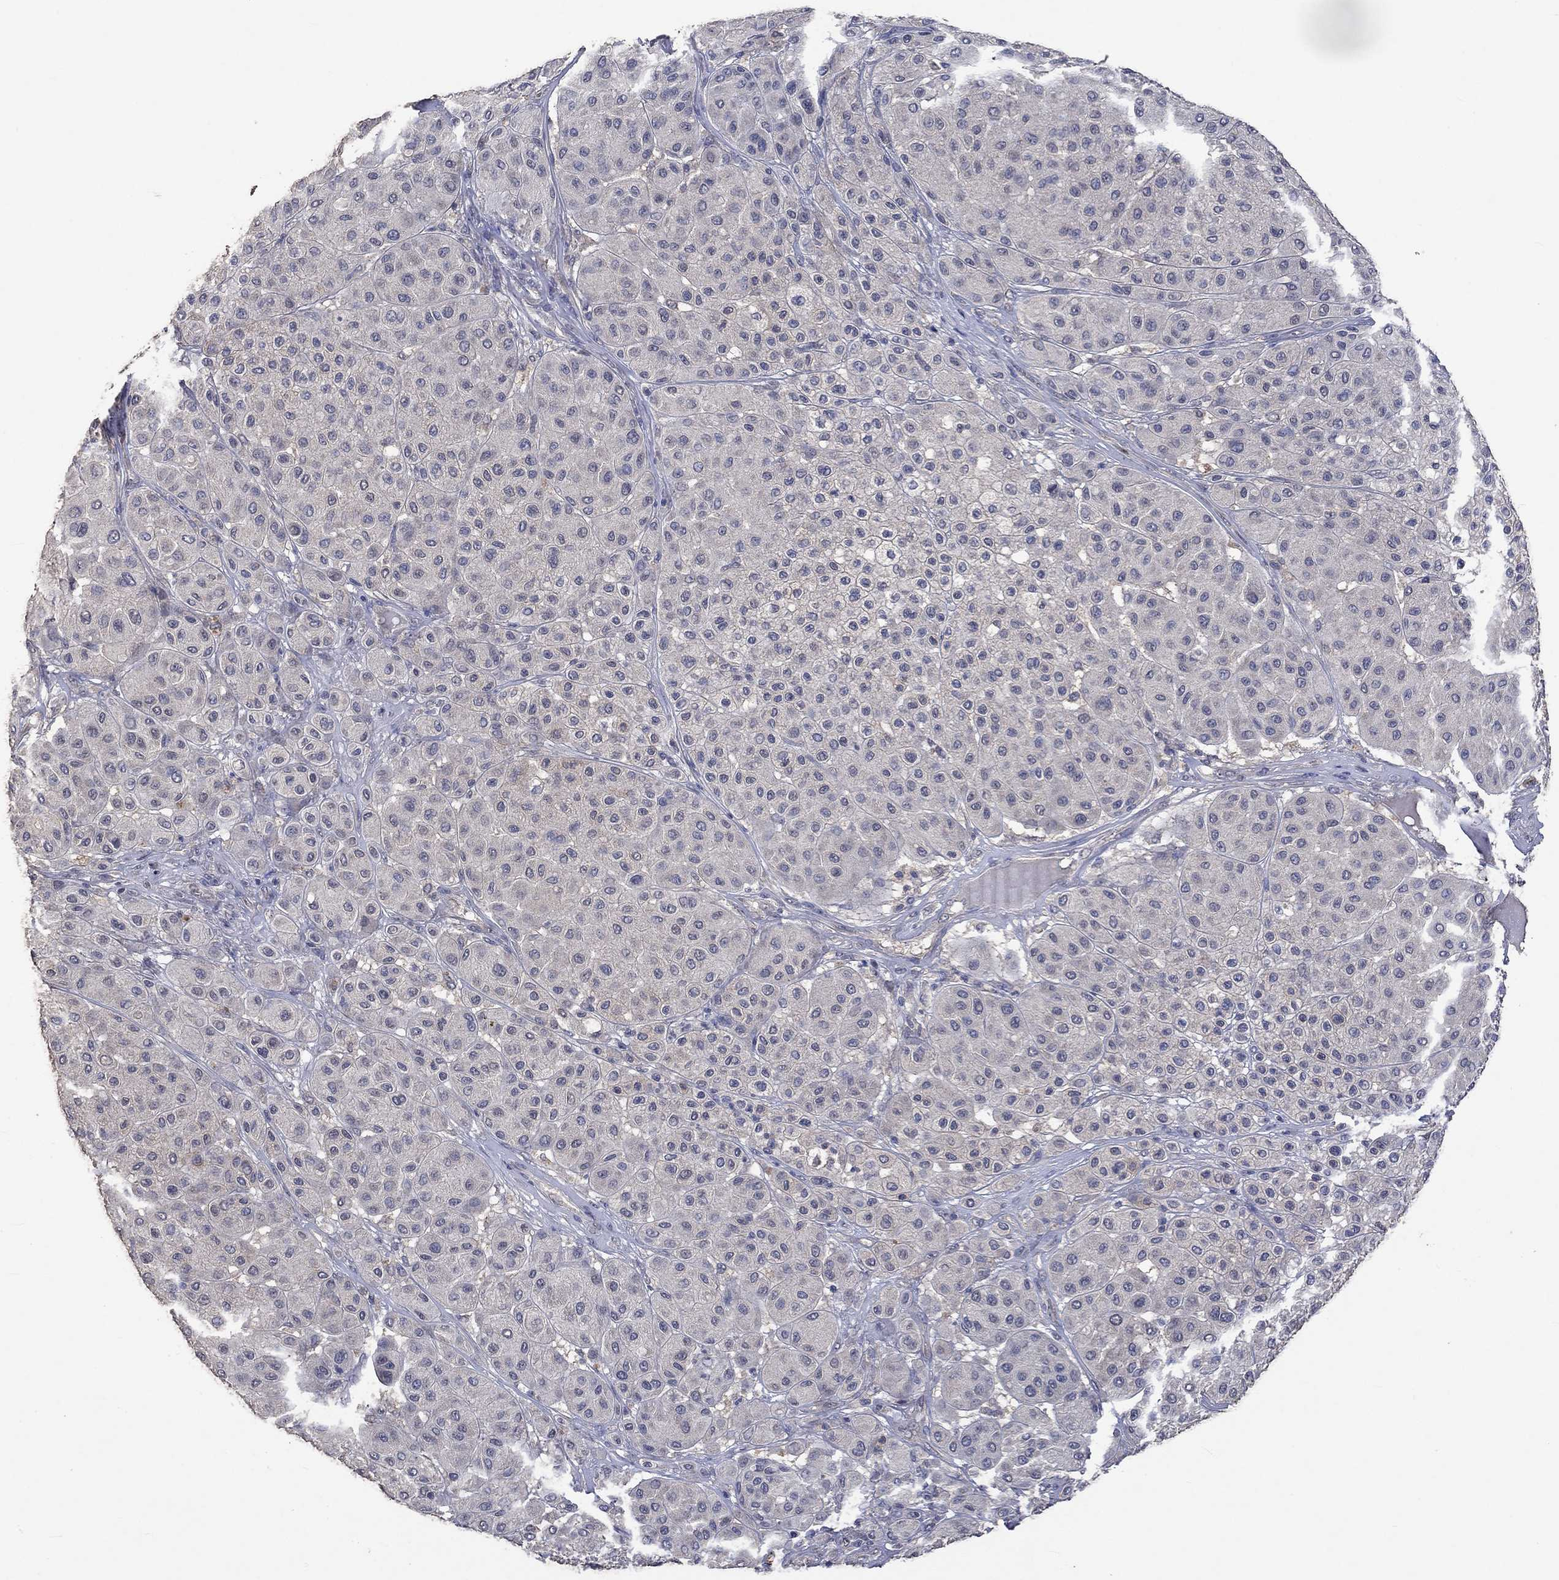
{"staining": {"intensity": "negative", "quantity": "none", "location": "none"}, "tissue": "melanoma", "cell_type": "Tumor cells", "image_type": "cancer", "snomed": [{"axis": "morphology", "description": "Malignant melanoma, Metastatic site"}, {"axis": "topography", "description": "Smooth muscle"}], "caption": "A high-resolution photomicrograph shows immunohistochemistry staining of melanoma, which demonstrates no significant positivity in tumor cells.", "gene": "PTPN20", "patient": {"sex": "male", "age": 41}}